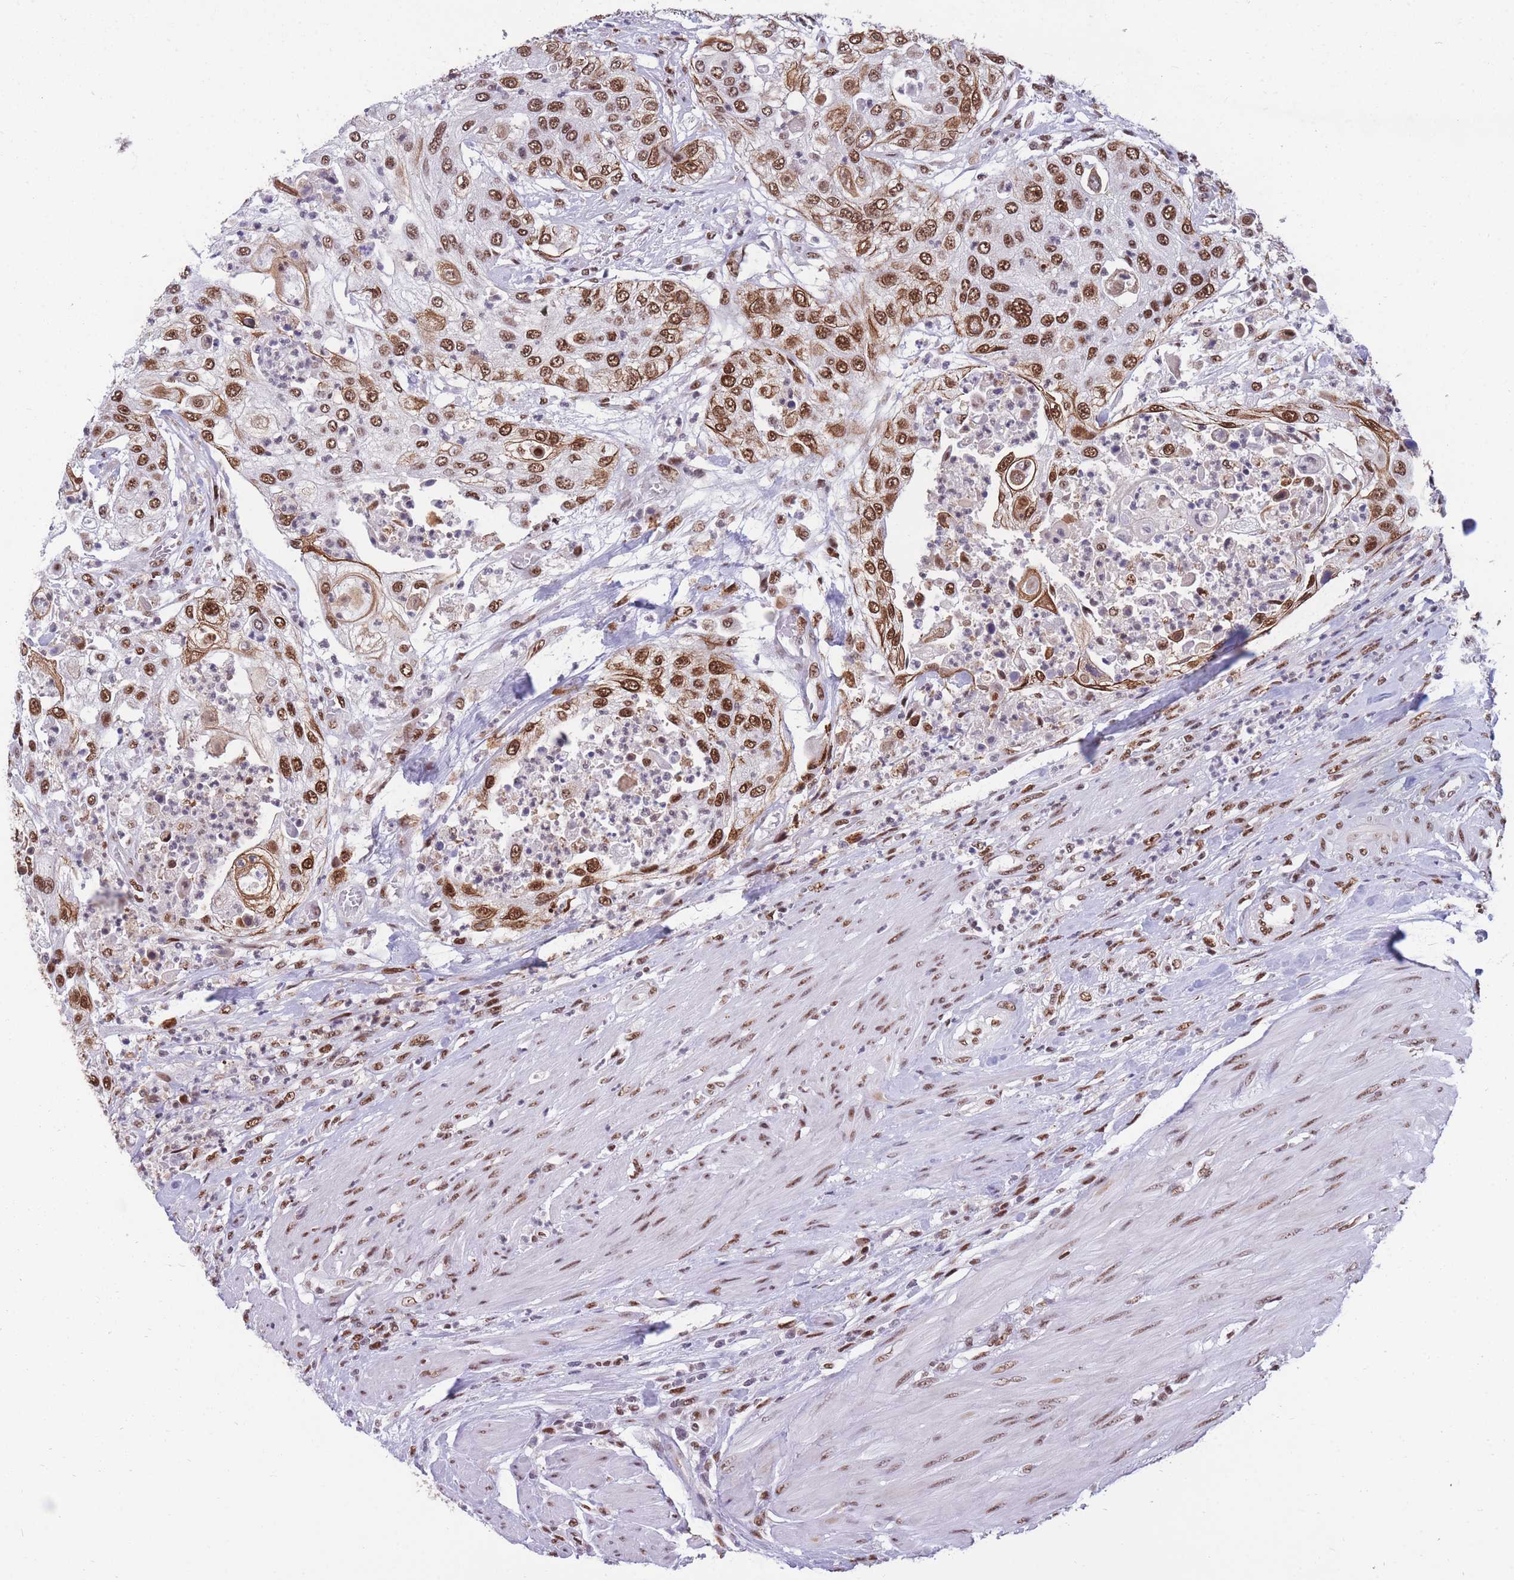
{"staining": {"intensity": "moderate", "quantity": ">75%", "location": "nuclear"}, "tissue": "urothelial cancer", "cell_type": "Tumor cells", "image_type": "cancer", "snomed": [{"axis": "morphology", "description": "Urothelial carcinoma, High grade"}, {"axis": "topography", "description": "Urinary bladder"}], "caption": "Protein expression by immunohistochemistry shows moderate nuclear positivity in about >75% of tumor cells in urothelial cancer.", "gene": "PRPF19", "patient": {"sex": "female", "age": 79}}